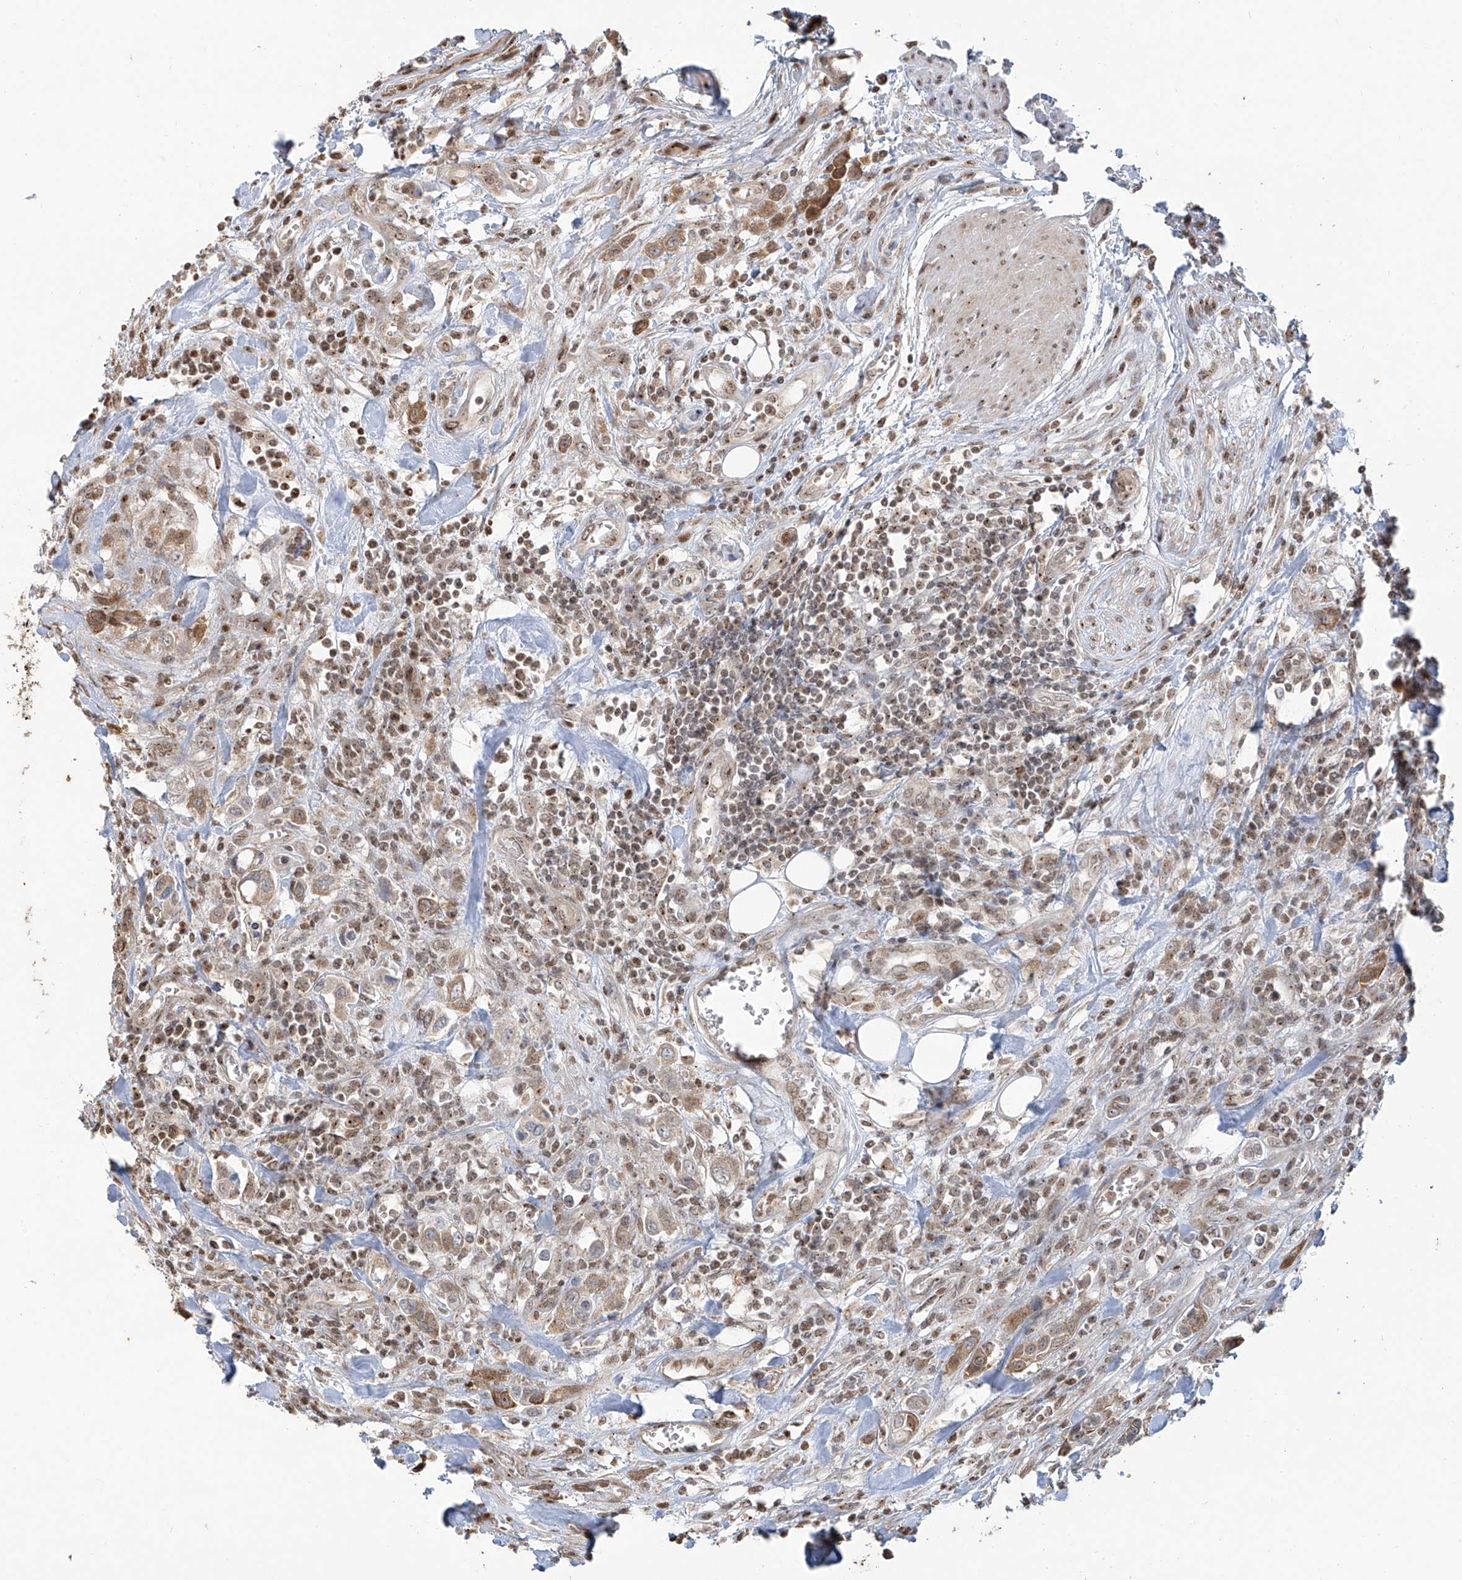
{"staining": {"intensity": "moderate", "quantity": "<25%", "location": "cytoplasmic/membranous"}, "tissue": "urothelial cancer", "cell_type": "Tumor cells", "image_type": "cancer", "snomed": [{"axis": "morphology", "description": "Urothelial carcinoma, High grade"}, {"axis": "topography", "description": "Urinary bladder"}], "caption": "A low amount of moderate cytoplasmic/membranous positivity is appreciated in about <25% of tumor cells in high-grade urothelial carcinoma tissue.", "gene": "VMP1", "patient": {"sex": "male", "age": 50}}